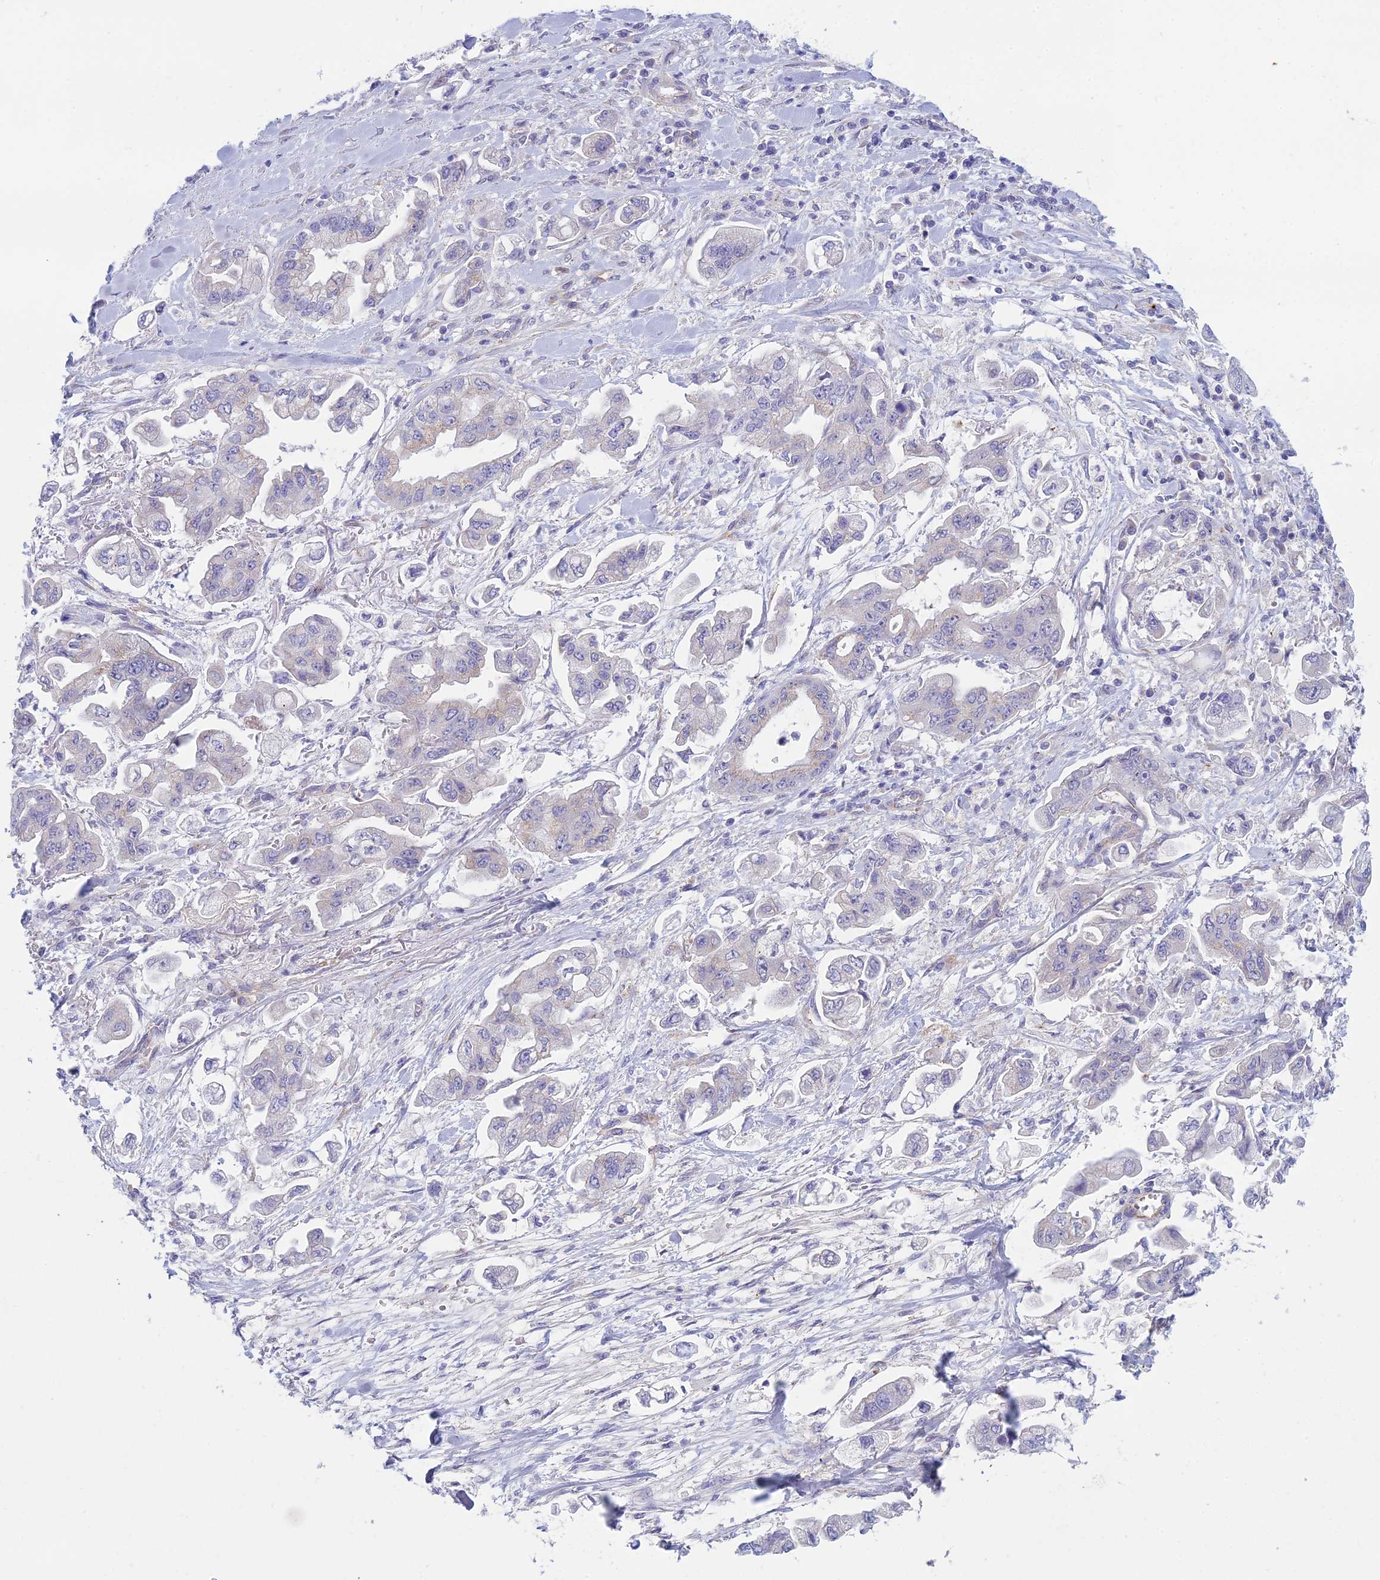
{"staining": {"intensity": "negative", "quantity": "none", "location": "none"}, "tissue": "stomach cancer", "cell_type": "Tumor cells", "image_type": "cancer", "snomed": [{"axis": "morphology", "description": "Adenocarcinoma, NOS"}, {"axis": "topography", "description": "Stomach"}], "caption": "Immunohistochemistry (IHC) of stomach cancer exhibits no expression in tumor cells. (Brightfield microscopy of DAB IHC at high magnification).", "gene": "ZNF564", "patient": {"sex": "male", "age": 62}}